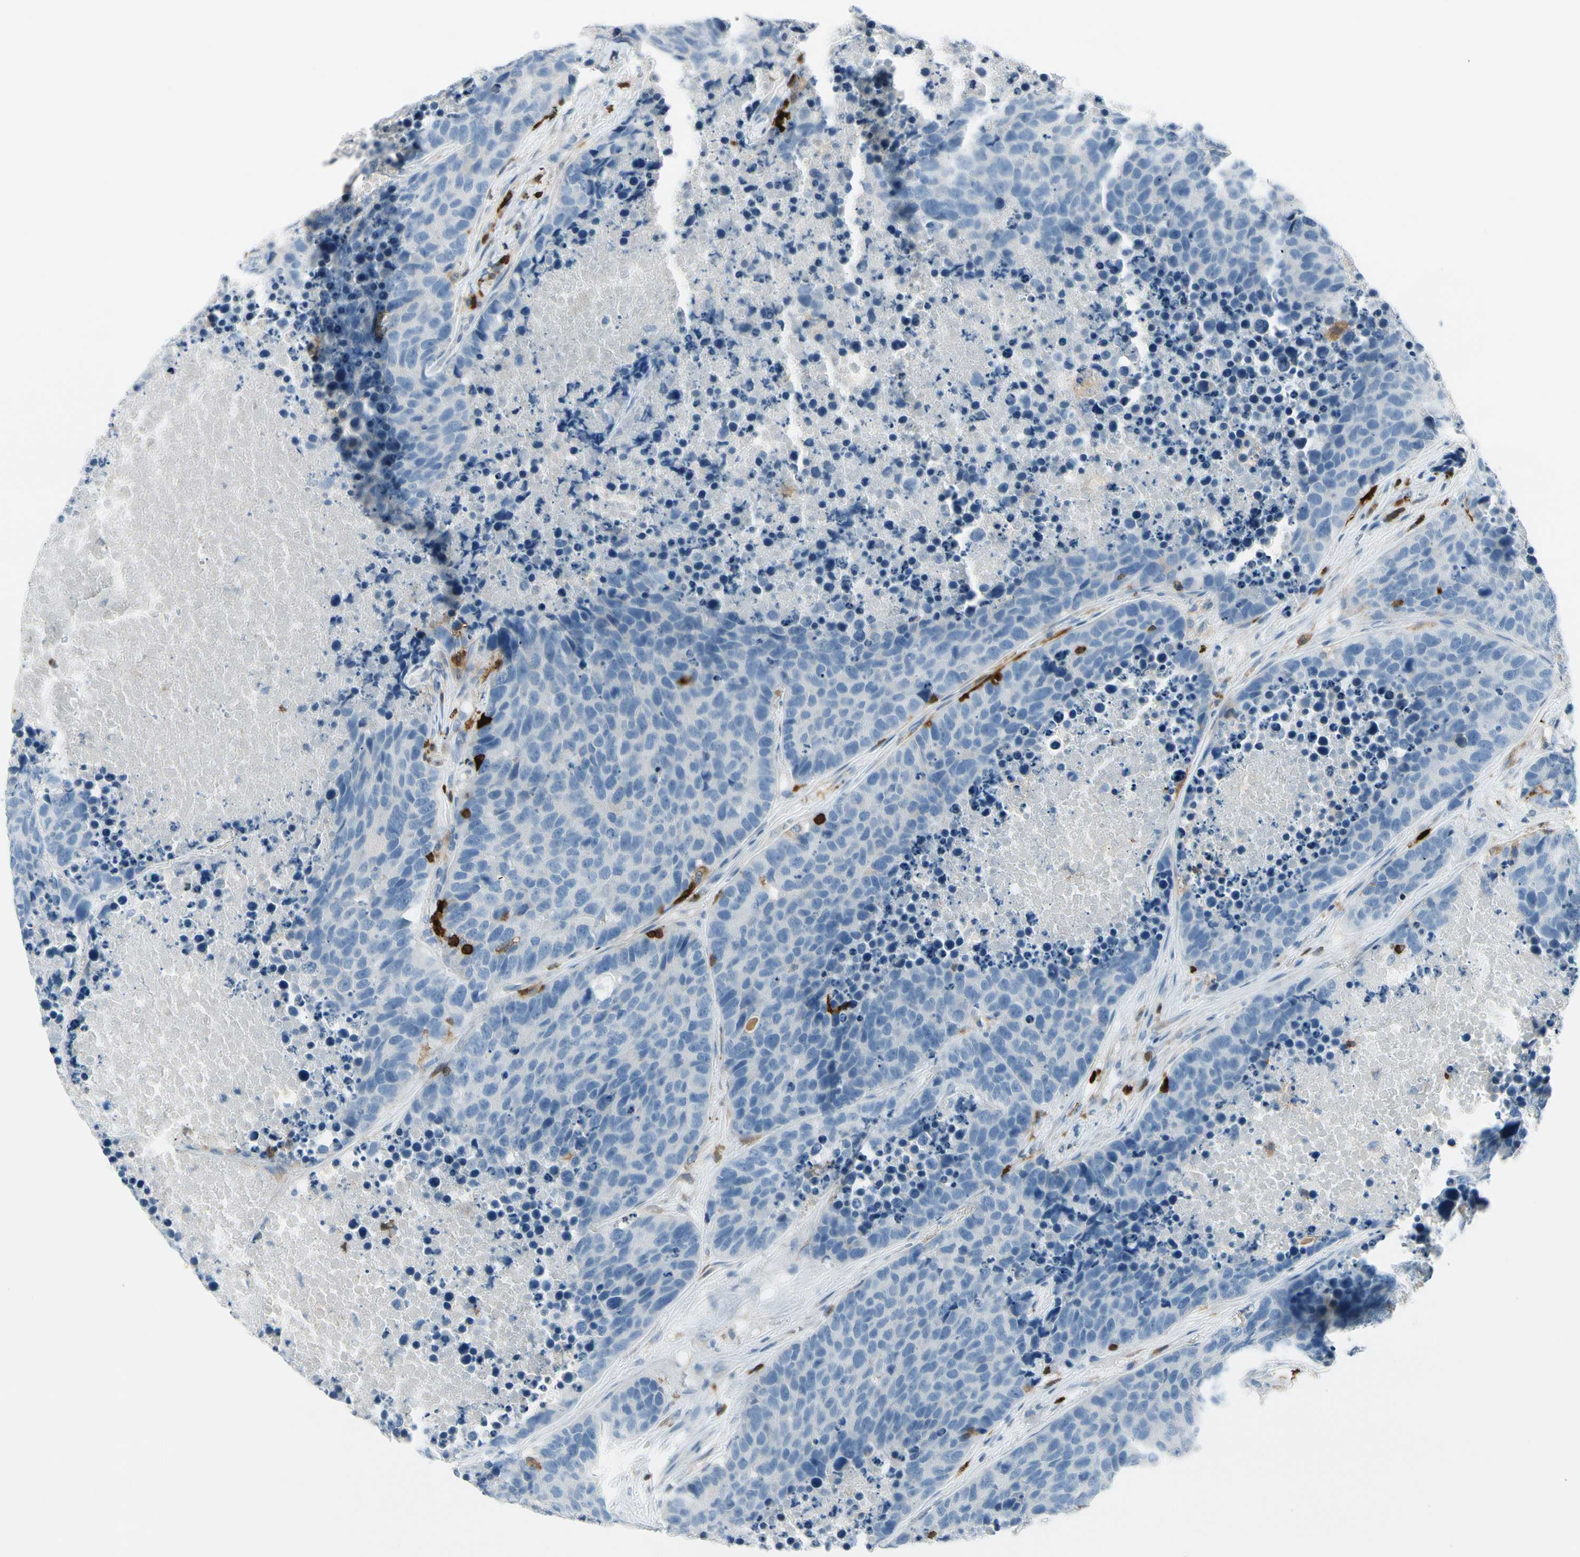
{"staining": {"intensity": "negative", "quantity": "none", "location": "none"}, "tissue": "carcinoid", "cell_type": "Tumor cells", "image_type": "cancer", "snomed": [{"axis": "morphology", "description": "Carcinoid, malignant, NOS"}, {"axis": "topography", "description": "Lung"}], "caption": "A high-resolution histopathology image shows immunohistochemistry staining of carcinoid, which displays no significant expression in tumor cells.", "gene": "TRAF1", "patient": {"sex": "male", "age": 60}}